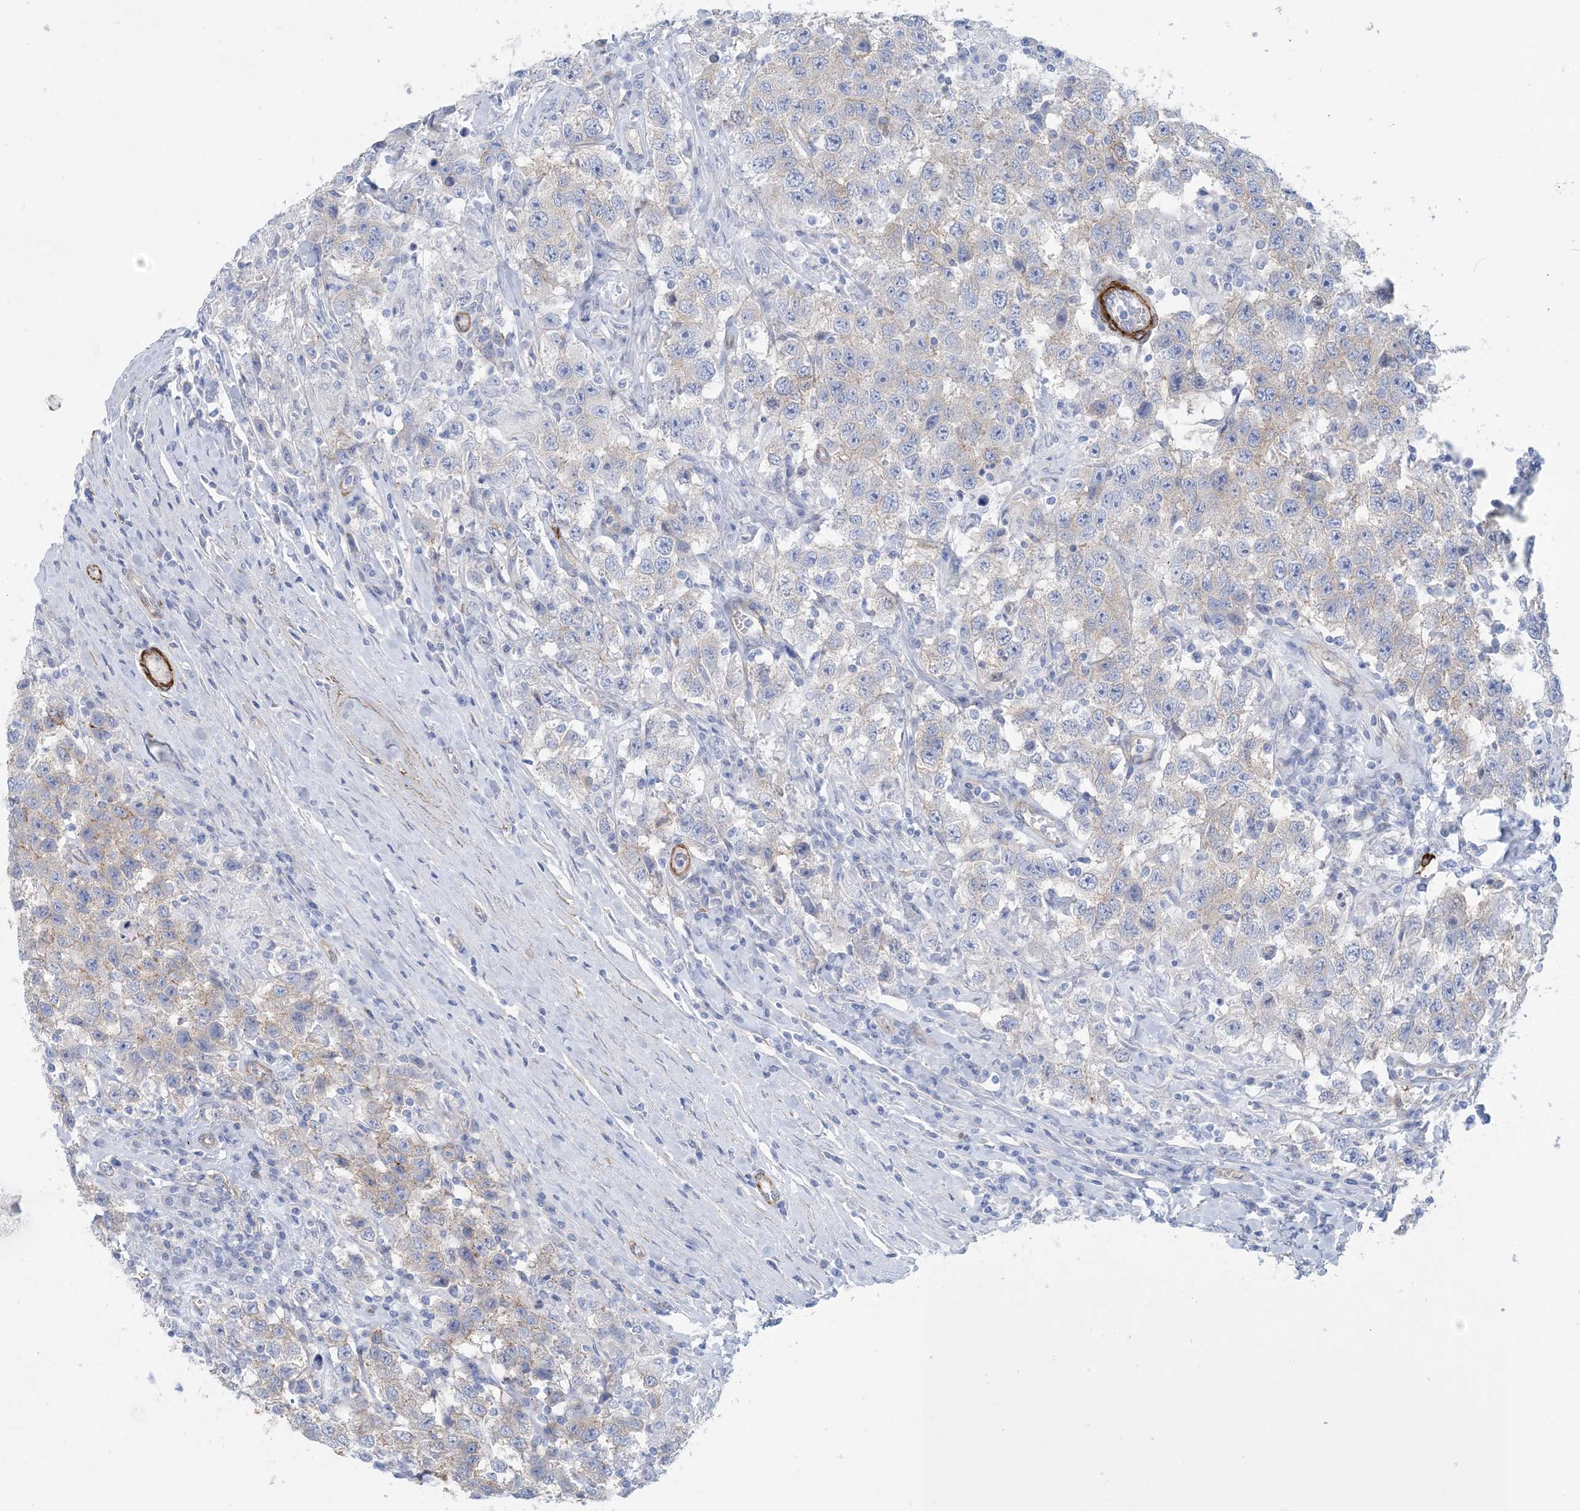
{"staining": {"intensity": "weak", "quantity": "<25%", "location": "cytoplasmic/membranous"}, "tissue": "testis cancer", "cell_type": "Tumor cells", "image_type": "cancer", "snomed": [{"axis": "morphology", "description": "Seminoma, NOS"}, {"axis": "topography", "description": "Testis"}], "caption": "Histopathology image shows no protein staining in tumor cells of testis cancer tissue.", "gene": "SHANK1", "patient": {"sex": "male", "age": 41}}